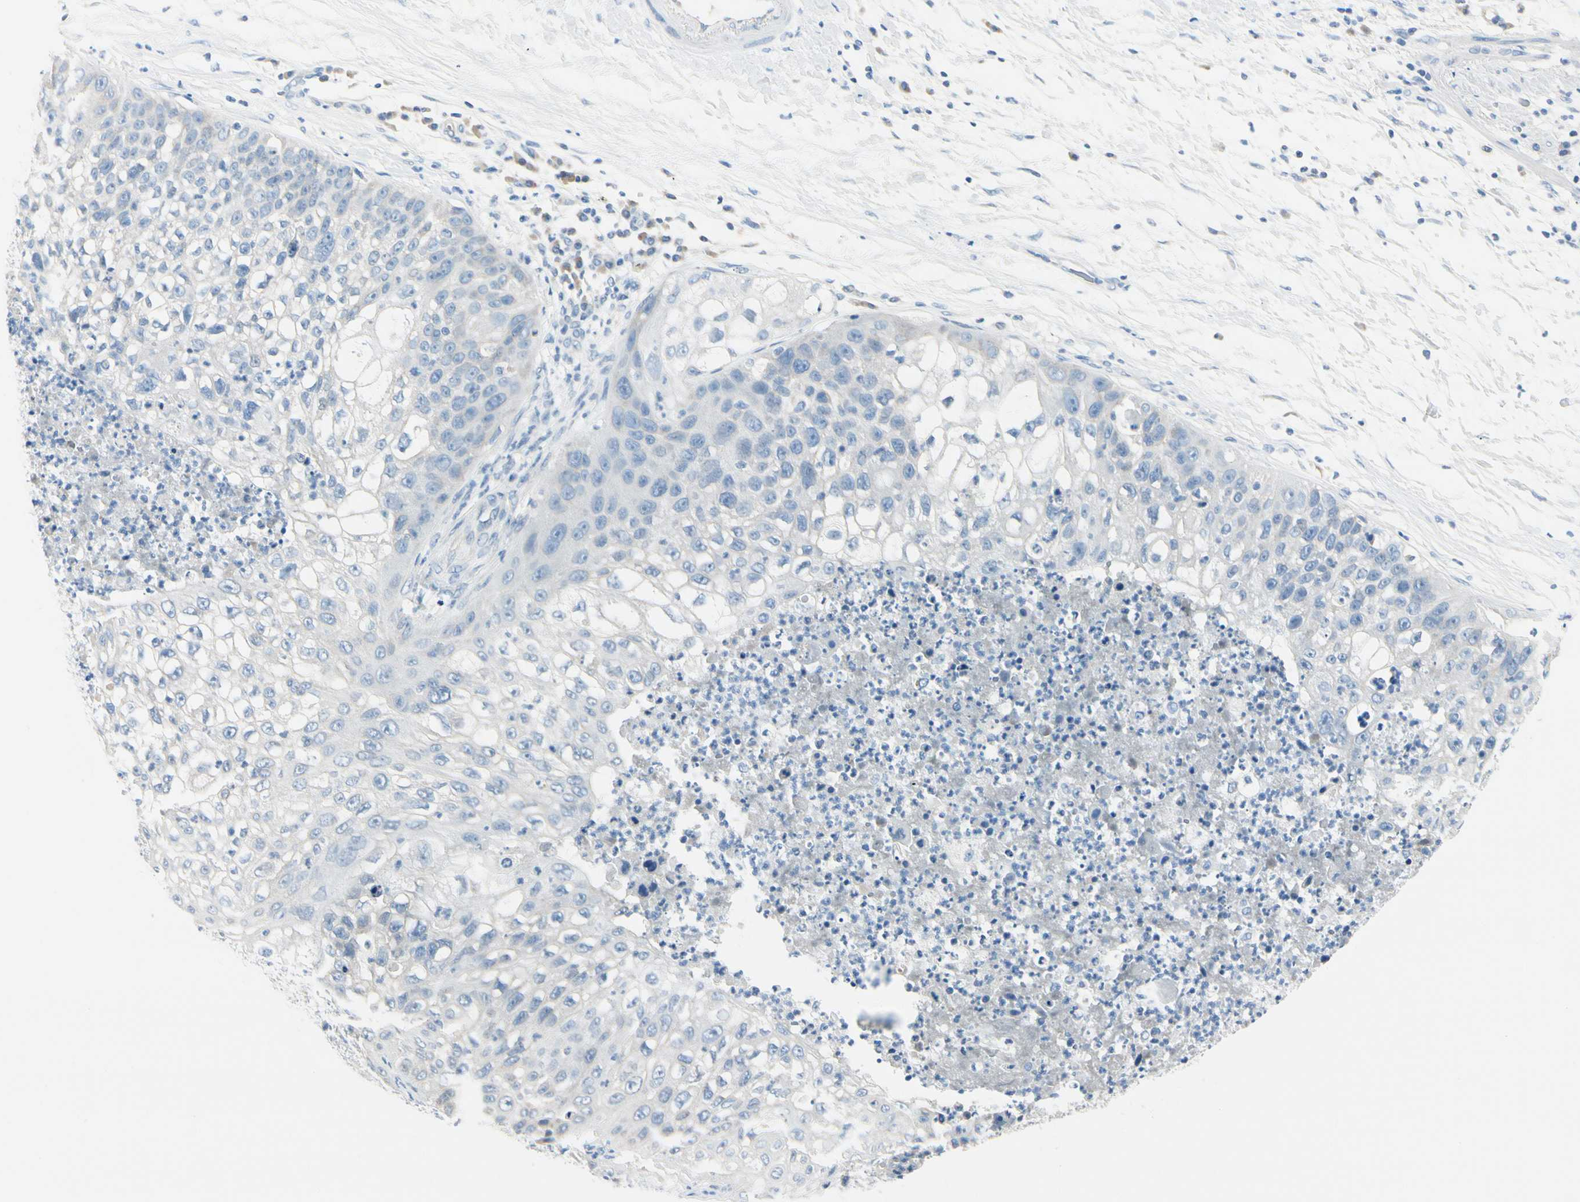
{"staining": {"intensity": "negative", "quantity": "none", "location": "none"}, "tissue": "lung cancer", "cell_type": "Tumor cells", "image_type": "cancer", "snomed": [{"axis": "morphology", "description": "Inflammation, NOS"}, {"axis": "morphology", "description": "Squamous cell carcinoma, NOS"}, {"axis": "topography", "description": "Lymph node"}, {"axis": "topography", "description": "Soft tissue"}, {"axis": "topography", "description": "Lung"}], "caption": "Tumor cells show no significant protein staining in lung cancer.", "gene": "PEBP1", "patient": {"sex": "male", "age": 66}}